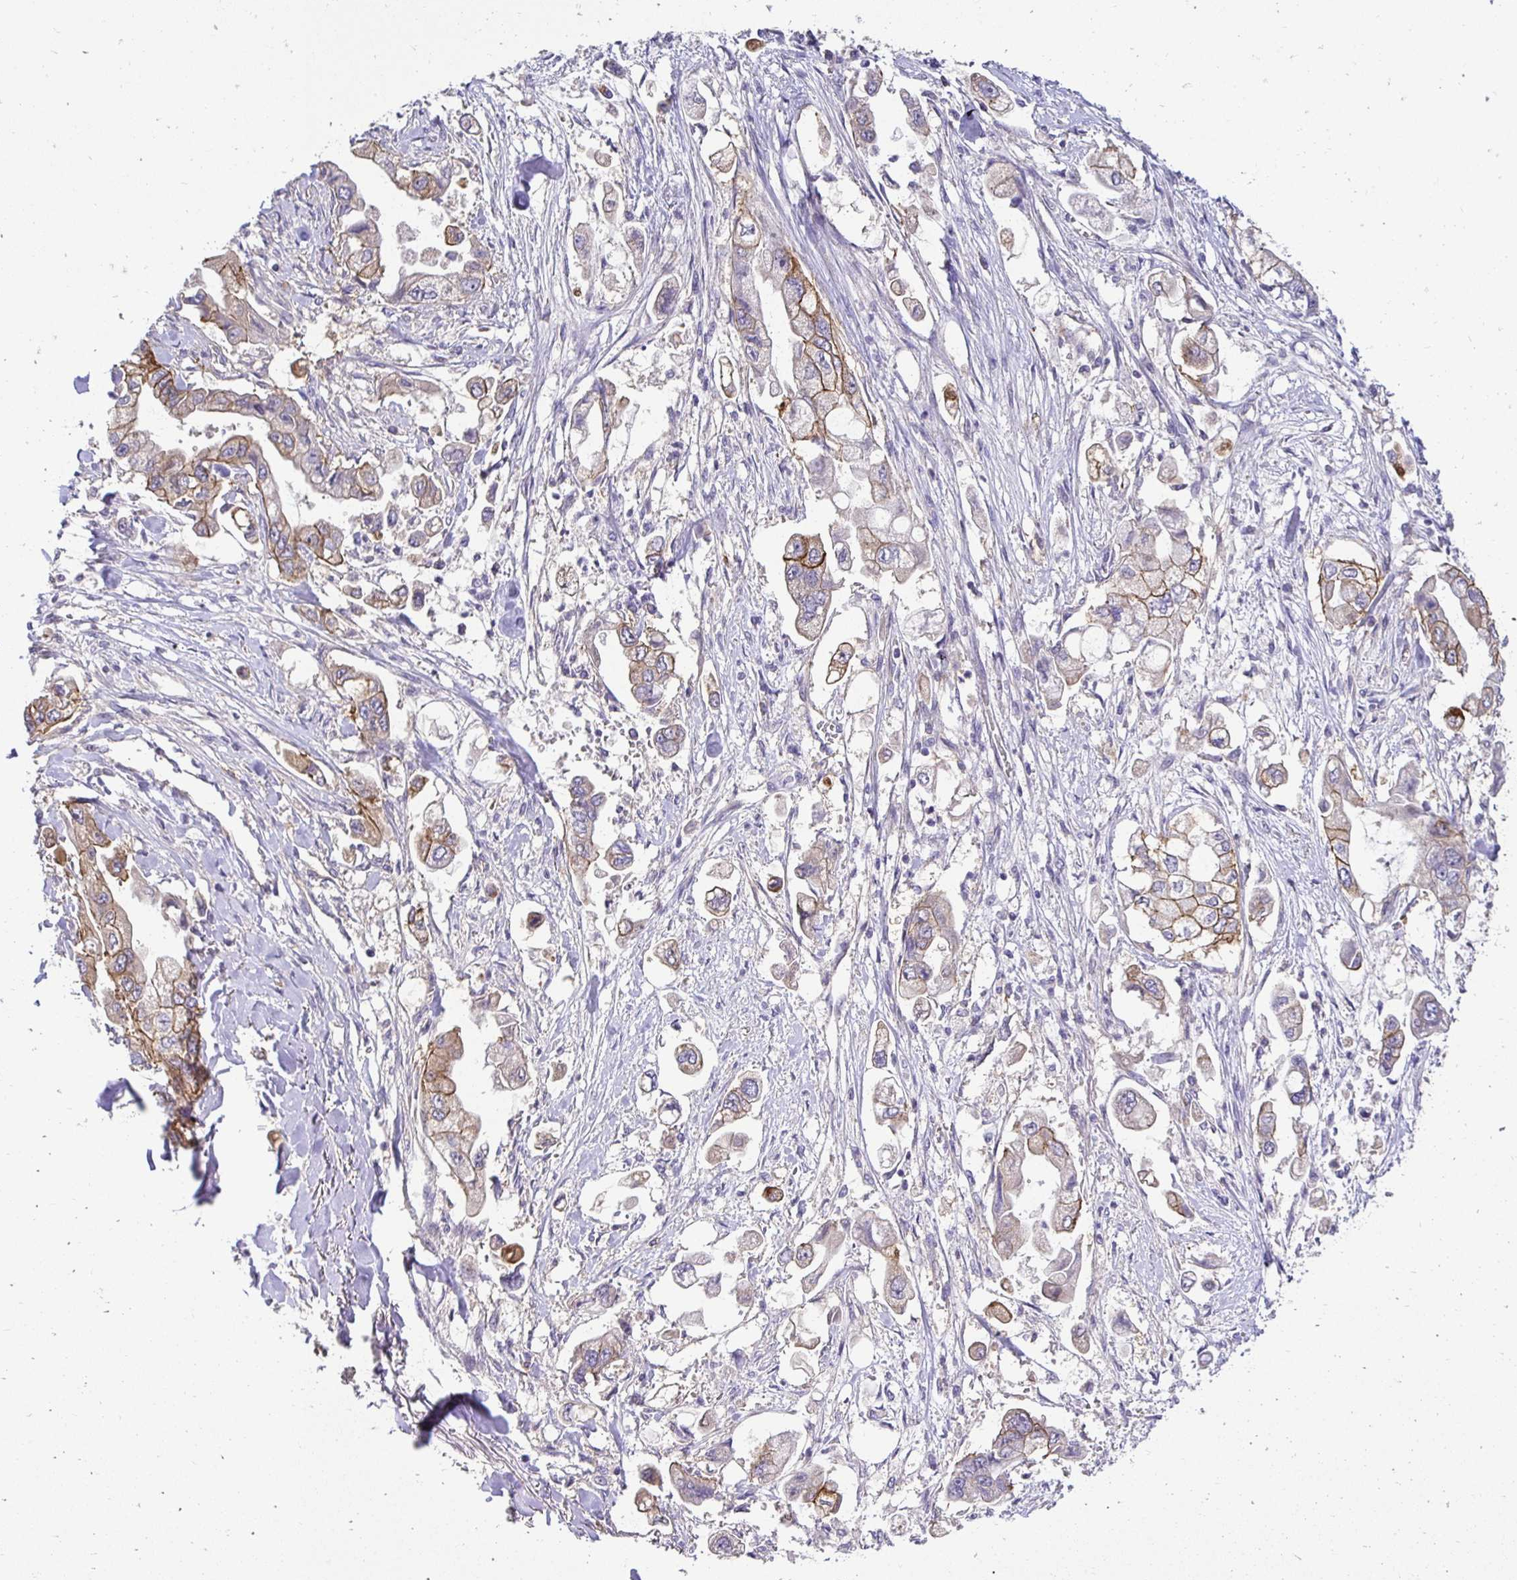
{"staining": {"intensity": "moderate", "quantity": "25%-75%", "location": "cytoplasmic/membranous"}, "tissue": "stomach cancer", "cell_type": "Tumor cells", "image_type": "cancer", "snomed": [{"axis": "morphology", "description": "Adenocarcinoma, NOS"}, {"axis": "topography", "description": "Stomach"}], "caption": "Tumor cells reveal moderate cytoplasmic/membranous staining in approximately 25%-75% of cells in stomach cancer. (brown staining indicates protein expression, while blue staining denotes nuclei).", "gene": "SLC9A1", "patient": {"sex": "male", "age": 62}}